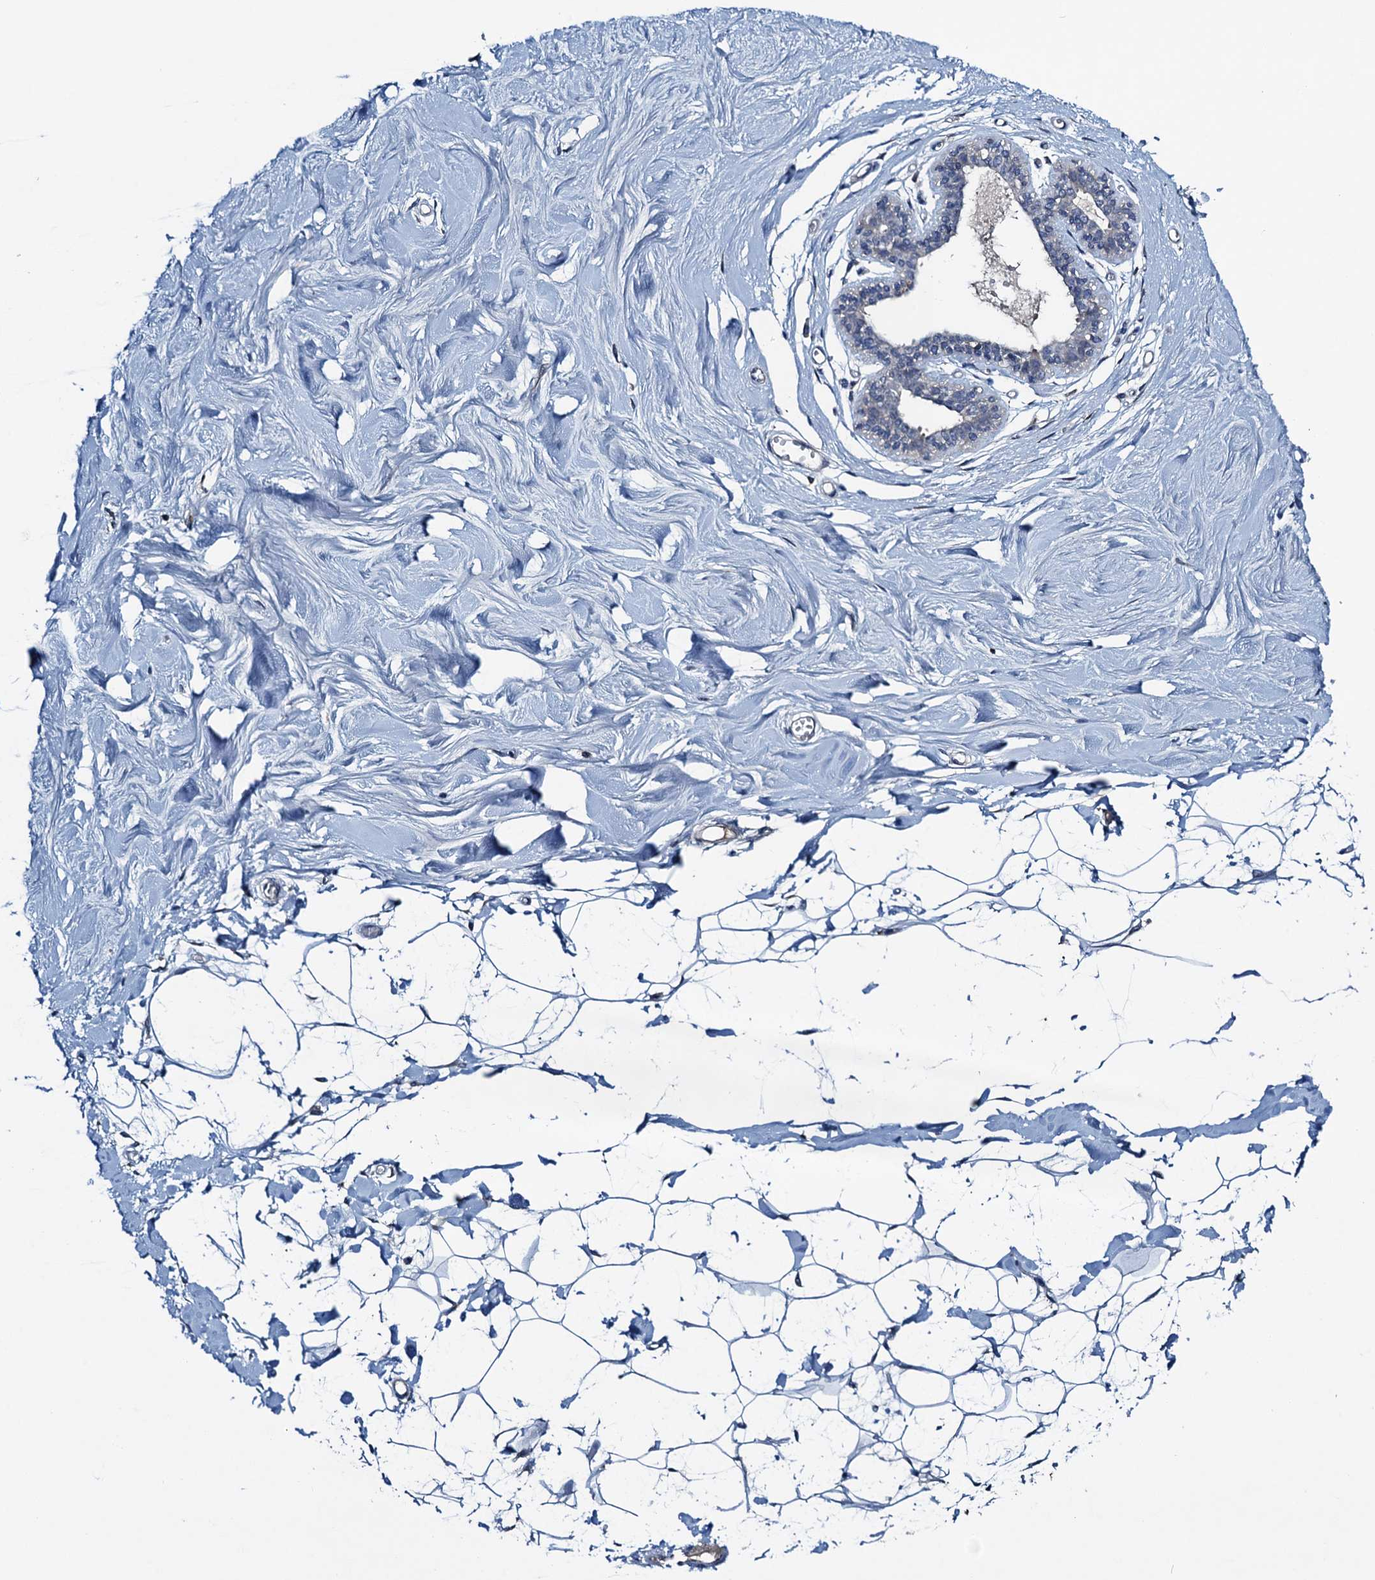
{"staining": {"intensity": "negative", "quantity": "none", "location": "none"}, "tissue": "breast", "cell_type": "Adipocytes", "image_type": "normal", "snomed": [{"axis": "morphology", "description": "Normal tissue, NOS"}, {"axis": "topography", "description": "Breast"}], "caption": "This is a photomicrograph of immunohistochemistry staining of normal breast, which shows no expression in adipocytes.", "gene": "RNF165", "patient": {"sex": "female", "age": 27}}